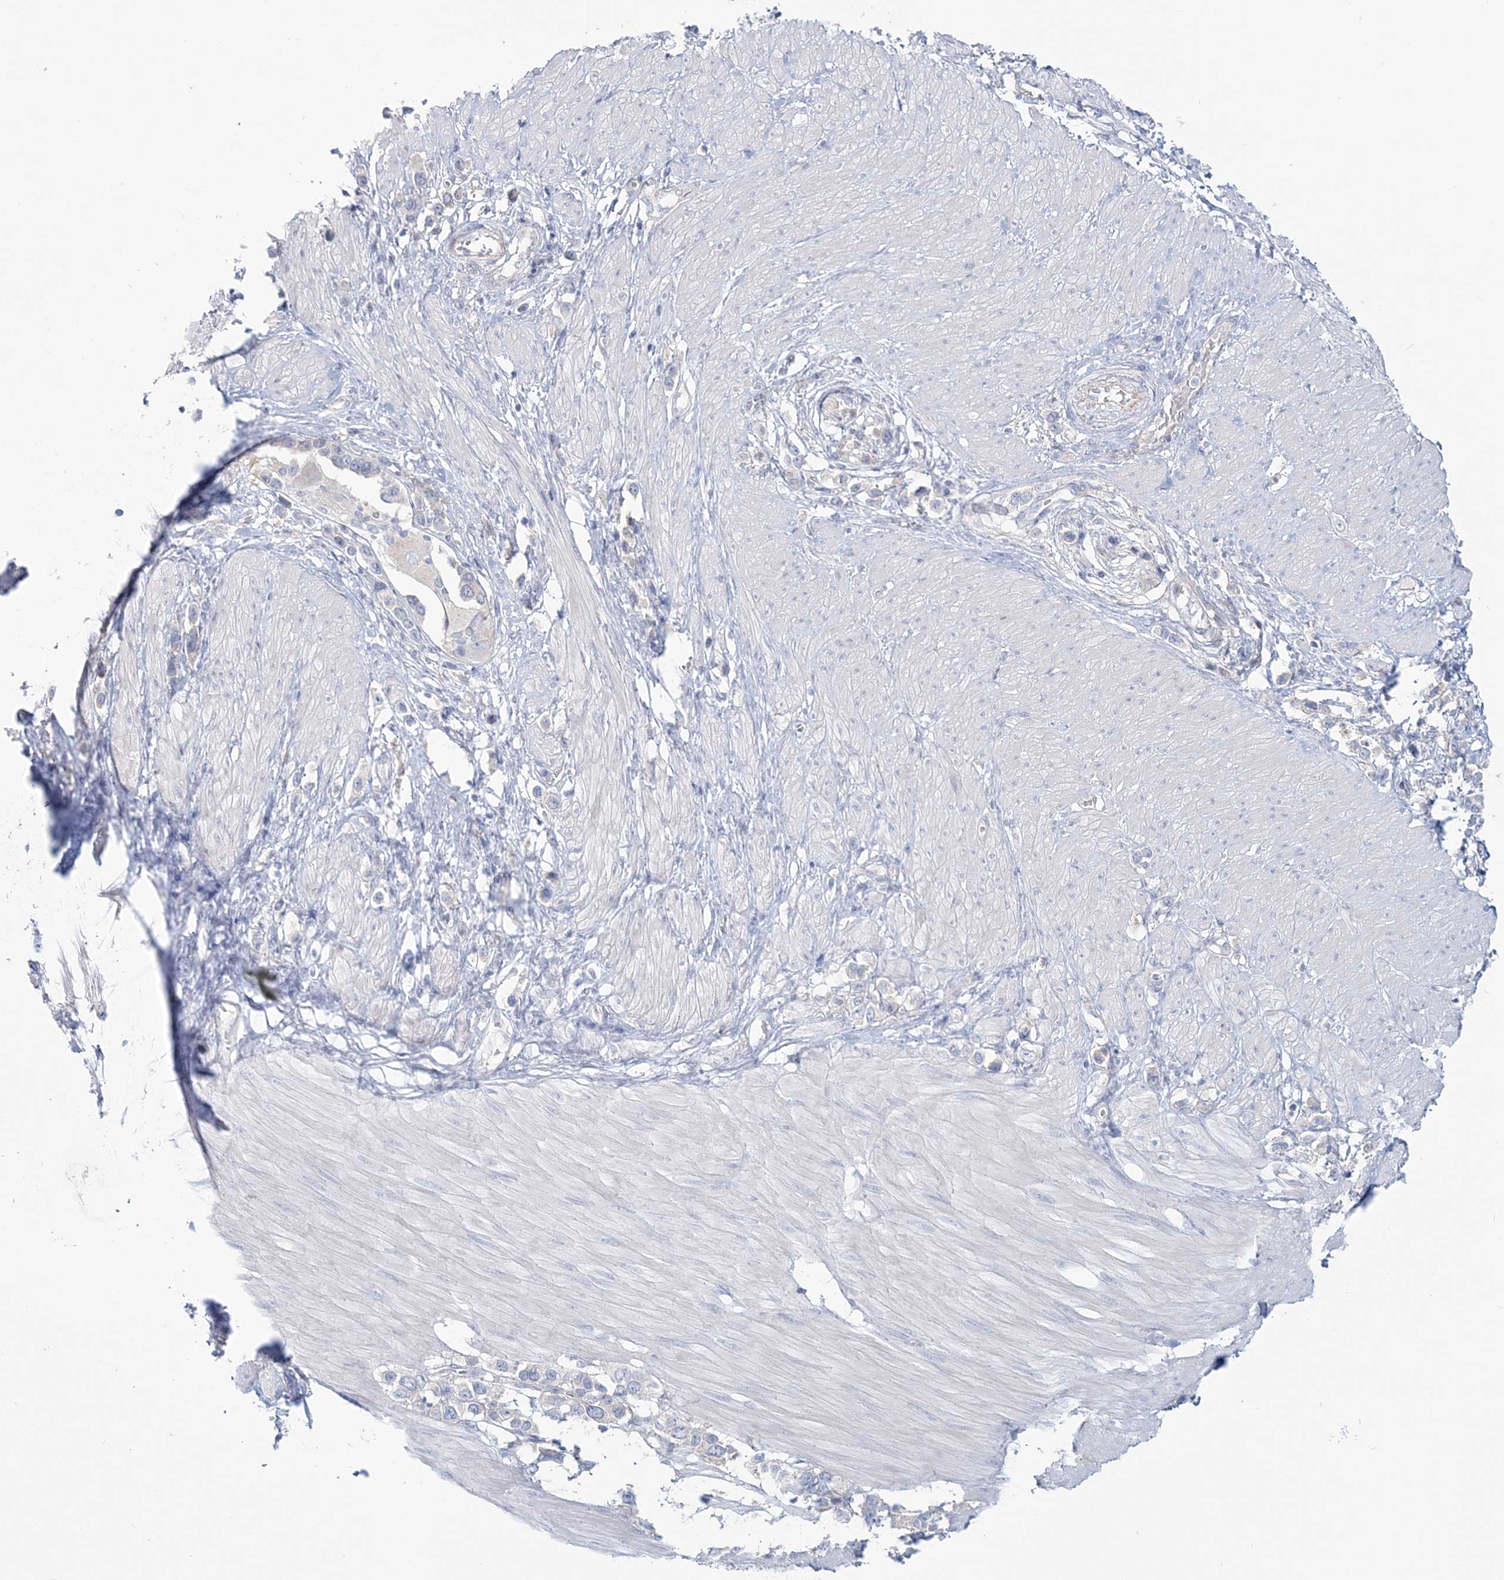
{"staining": {"intensity": "negative", "quantity": "none", "location": "none"}, "tissue": "stomach cancer", "cell_type": "Tumor cells", "image_type": "cancer", "snomed": [{"axis": "morphology", "description": "Adenocarcinoma, NOS"}, {"axis": "topography", "description": "Stomach"}], "caption": "Tumor cells are negative for brown protein staining in stomach cancer (adenocarcinoma).", "gene": "ADGB", "patient": {"sex": "female", "age": 65}}